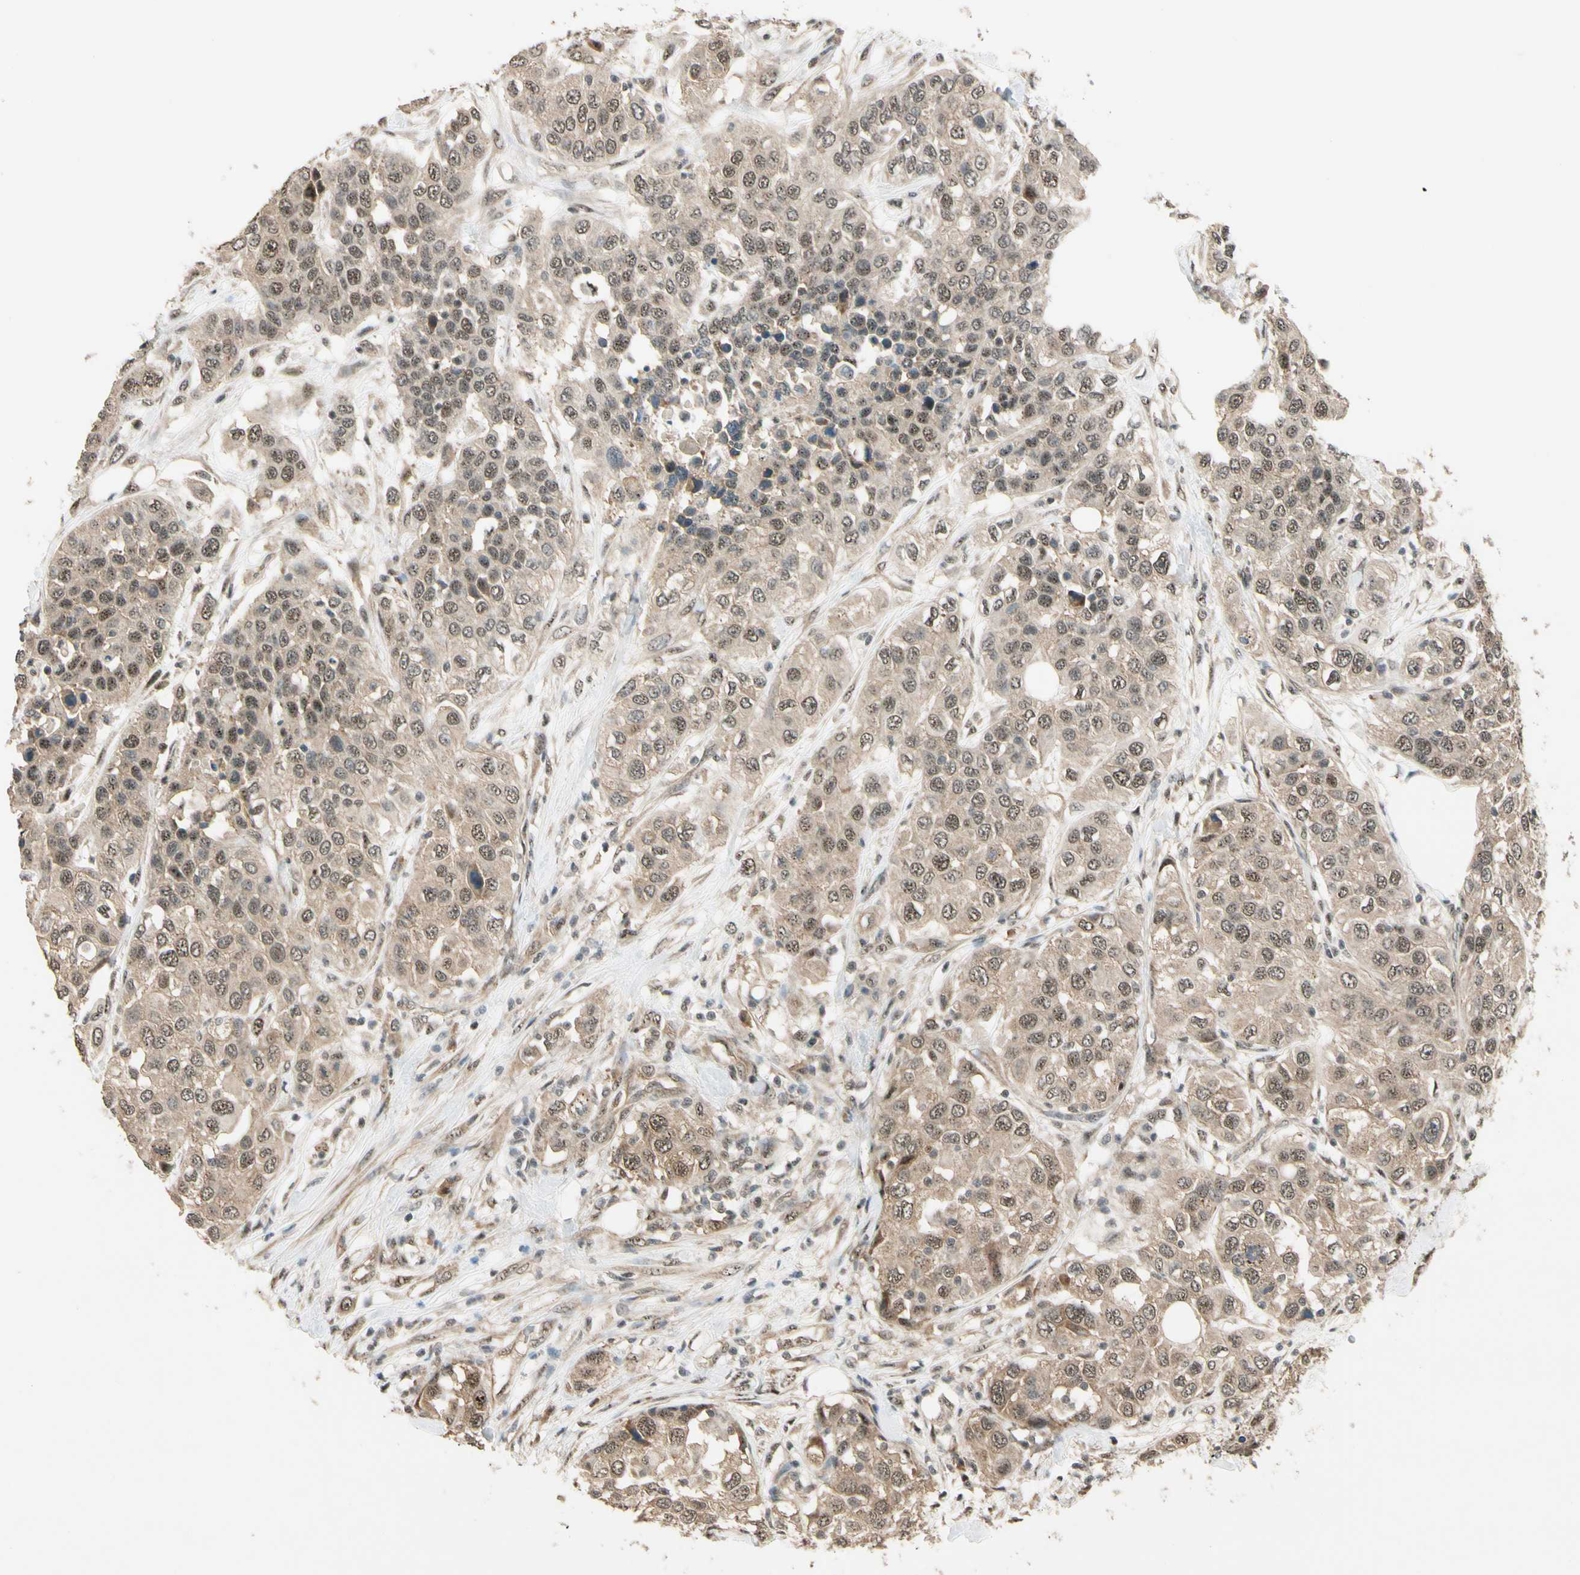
{"staining": {"intensity": "moderate", "quantity": "25%-75%", "location": "cytoplasmic/membranous,nuclear"}, "tissue": "urothelial cancer", "cell_type": "Tumor cells", "image_type": "cancer", "snomed": [{"axis": "morphology", "description": "Urothelial carcinoma, High grade"}, {"axis": "topography", "description": "Urinary bladder"}], "caption": "A high-resolution photomicrograph shows immunohistochemistry staining of urothelial cancer, which shows moderate cytoplasmic/membranous and nuclear staining in approximately 25%-75% of tumor cells.", "gene": "MCPH1", "patient": {"sex": "female", "age": 80}}